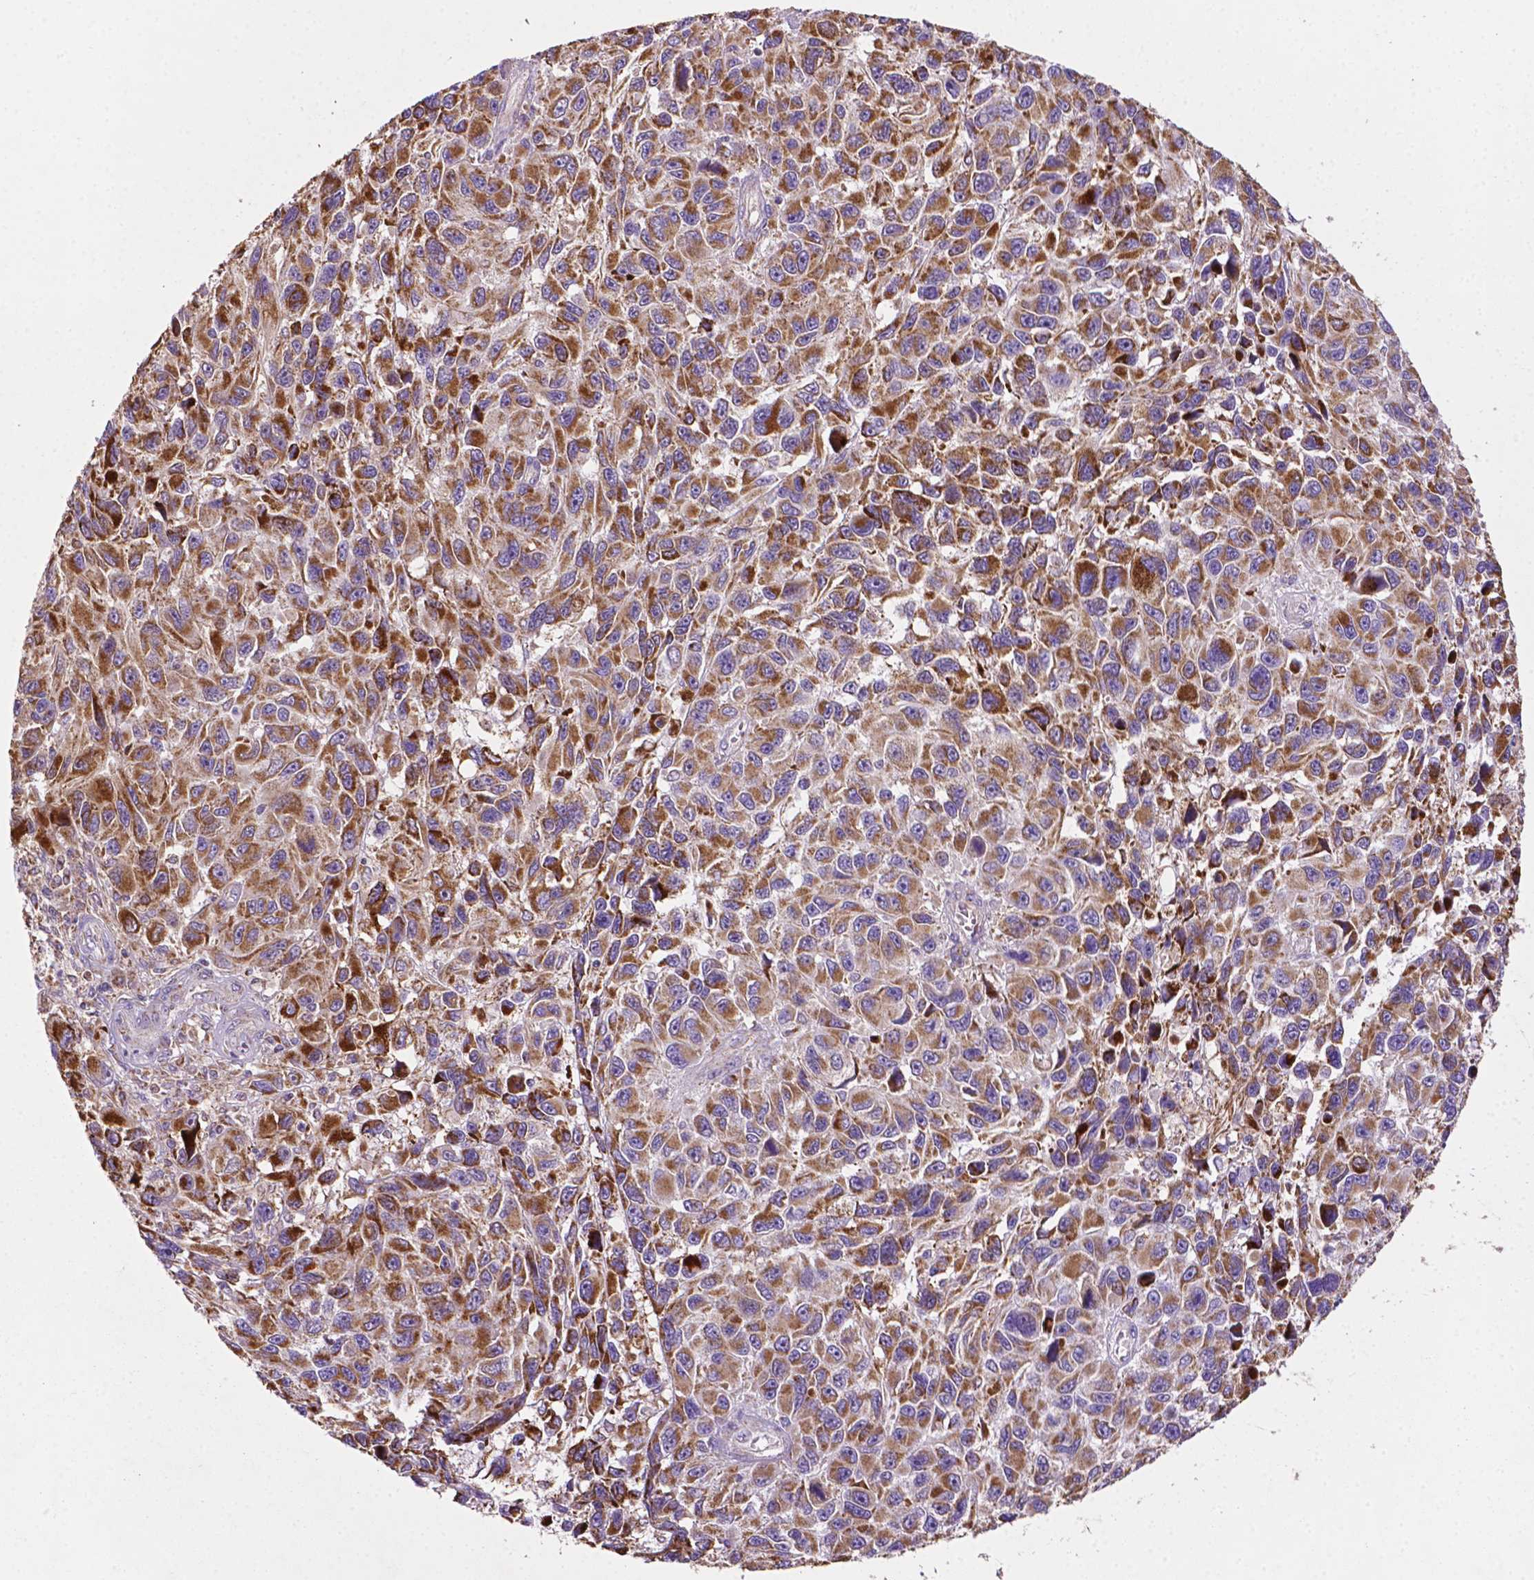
{"staining": {"intensity": "strong", "quantity": ">75%", "location": "cytoplasmic/membranous"}, "tissue": "melanoma", "cell_type": "Tumor cells", "image_type": "cancer", "snomed": [{"axis": "morphology", "description": "Malignant melanoma, NOS"}, {"axis": "topography", "description": "Skin"}], "caption": "A photomicrograph showing strong cytoplasmic/membranous expression in about >75% of tumor cells in melanoma, as visualized by brown immunohistochemical staining.", "gene": "ILVBL", "patient": {"sex": "male", "age": 53}}